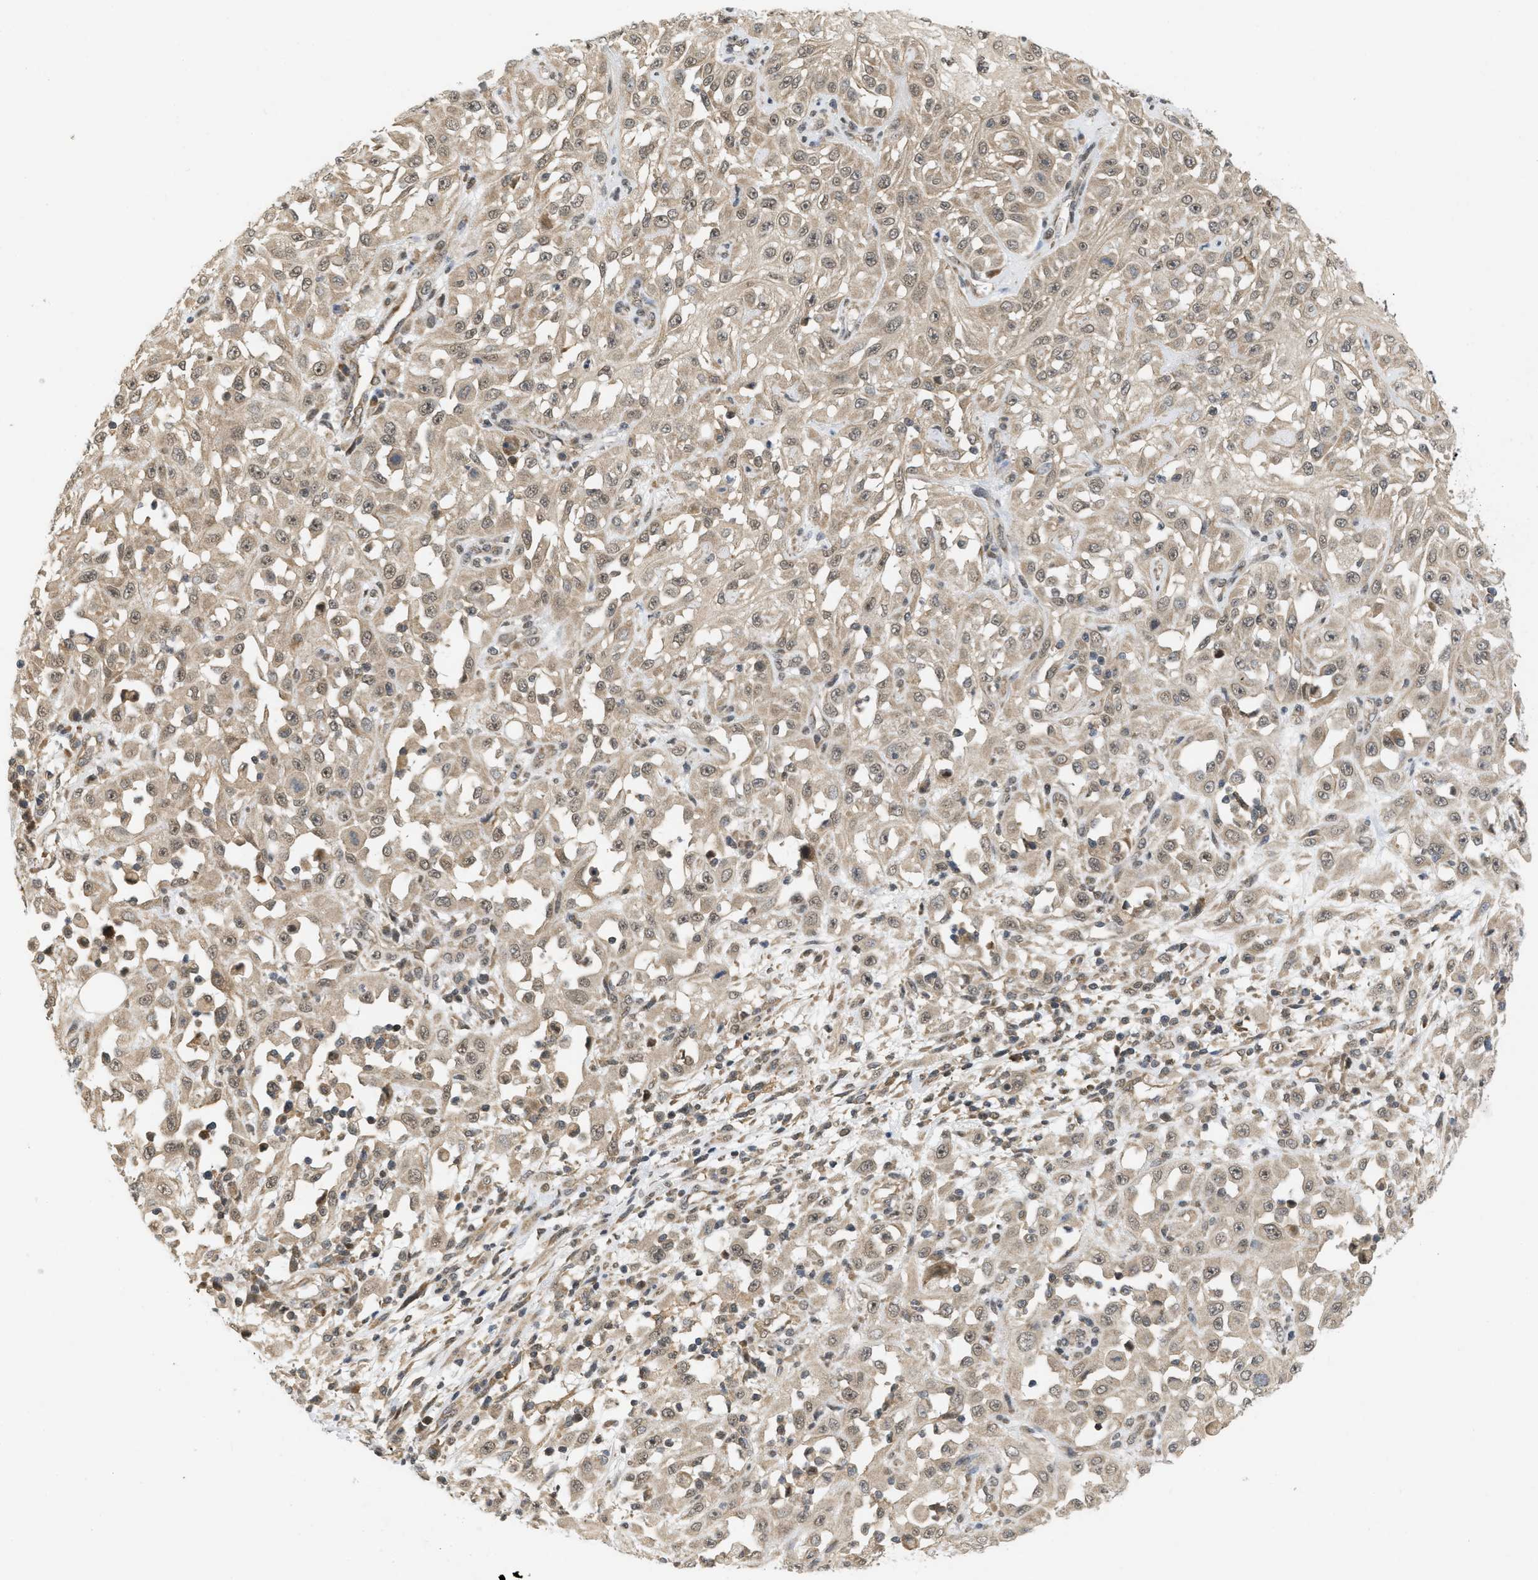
{"staining": {"intensity": "moderate", "quantity": ">75%", "location": "cytoplasmic/membranous"}, "tissue": "skin cancer", "cell_type": "Tumor cells", "image_type": "cancer", "snomed": [{"axis": "morphology", "description": "Squamous cell carcinoma, NOS"}, {"axis": "morphology", "description": "Squamous cell carcinoma, metastatic, NOS"}, {"axis": "topography", "description": "Skin"}, {"axis": "topography", "description": "Lymph node"}], "caption": "Immunohistochemistry staining of skin cancer, which reveals medium levels of moderate cytoplasmic/membranous staining in about >75% of tumor cells indicating moderate cytoplasmic/membranous protein positivity. The staining was performed using DAB (brown) for protein detection and nuclei were counterstained in hematoxylin (blue).", "gene": "PRKD1", "patient": {"sex": "male", "age": 75}}